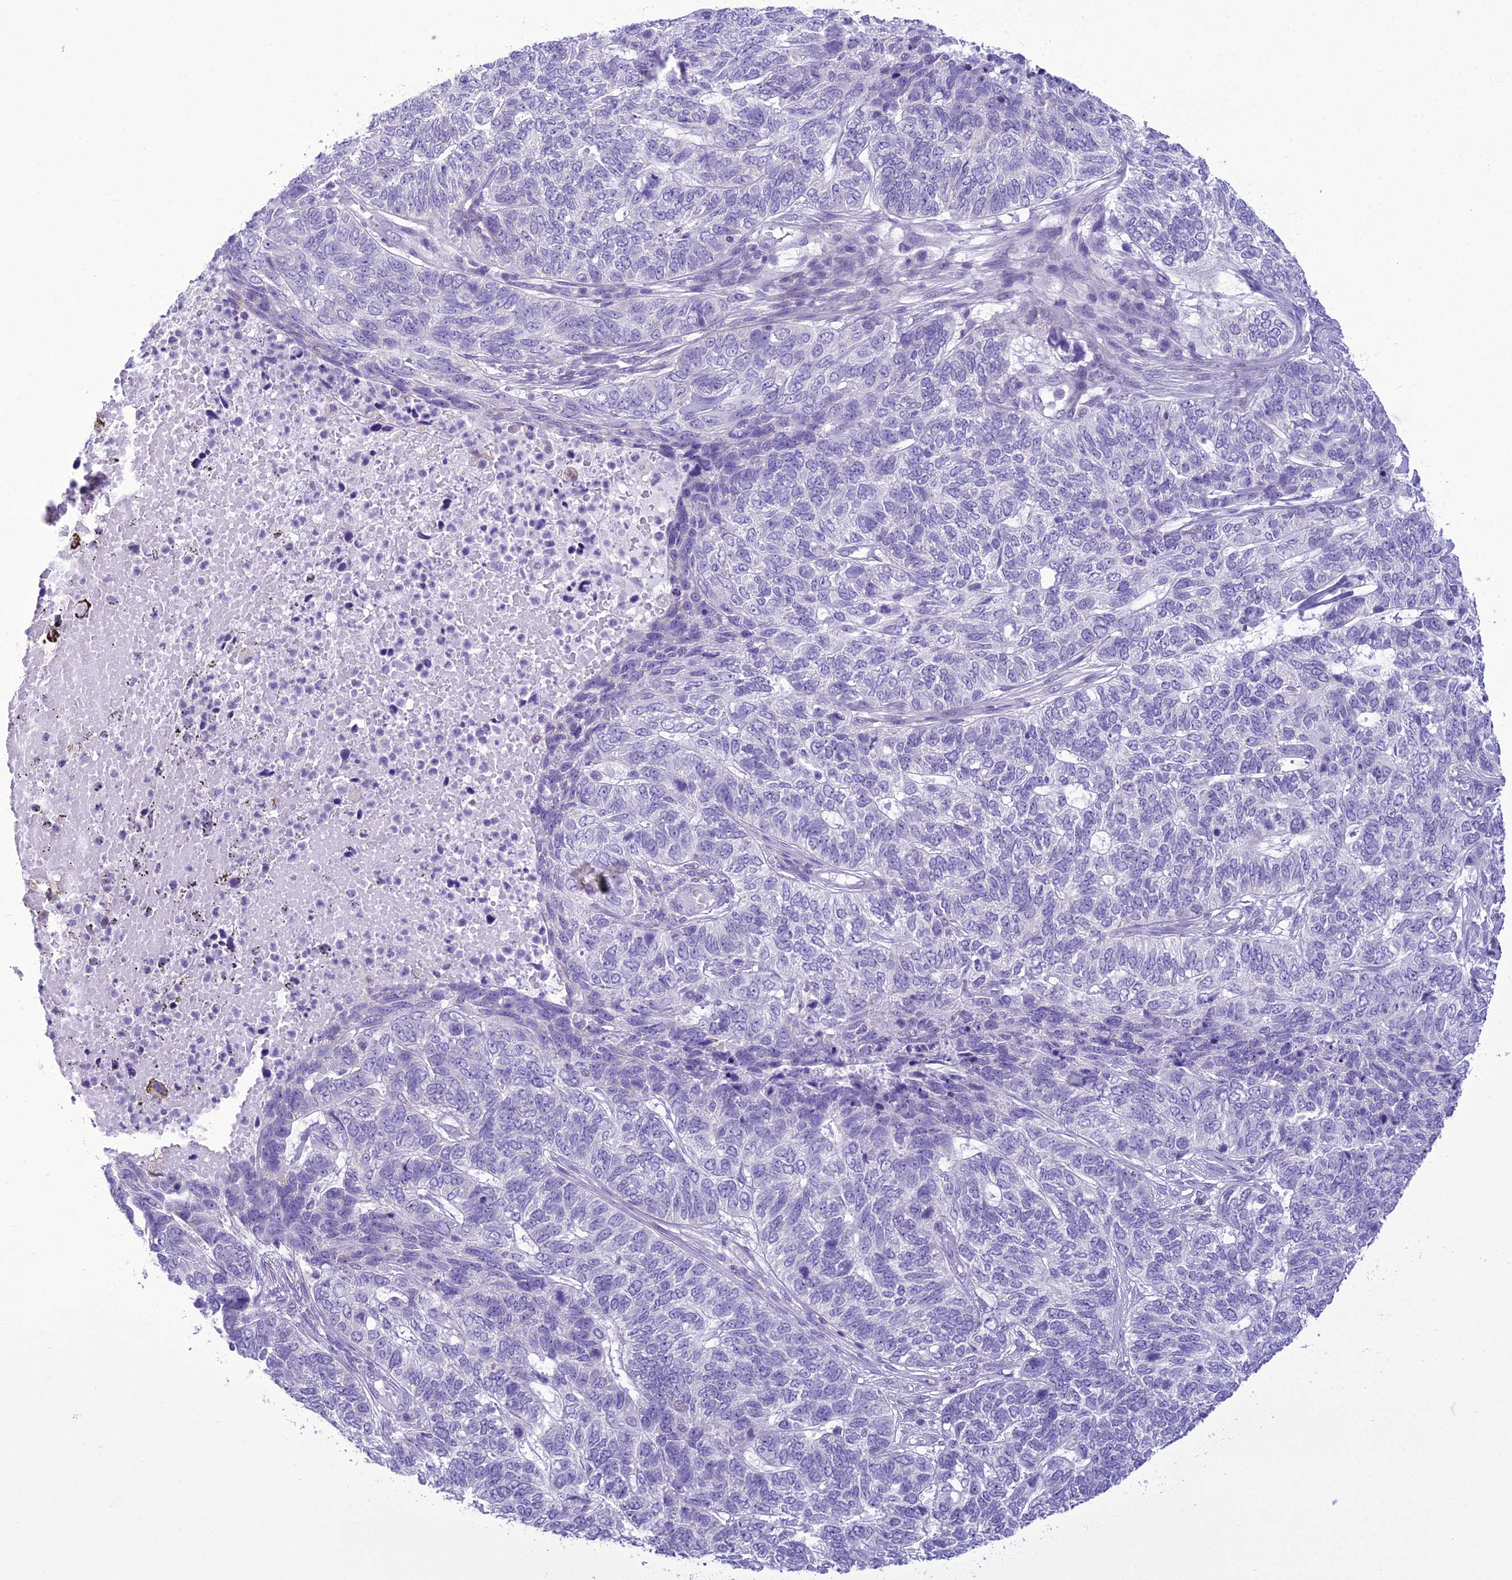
{"staining": {"intensity": "negative", "quantity": "none", "location": "none"}, "tissue": "skin cancer", "cell_type": "Tumor cells", "image_type": "cancer", "snomed": [{"axis": "morphology", "description": "Basal cell carcinoma"}, {"axis": "topography", "description": "Skin"}], "caption": "This is an IHC image of human basal cell carcinoma (skin). There is no expression in tumor cells.", "gene": "B9D2", "patient": {"sex": "female", "age": 65}}